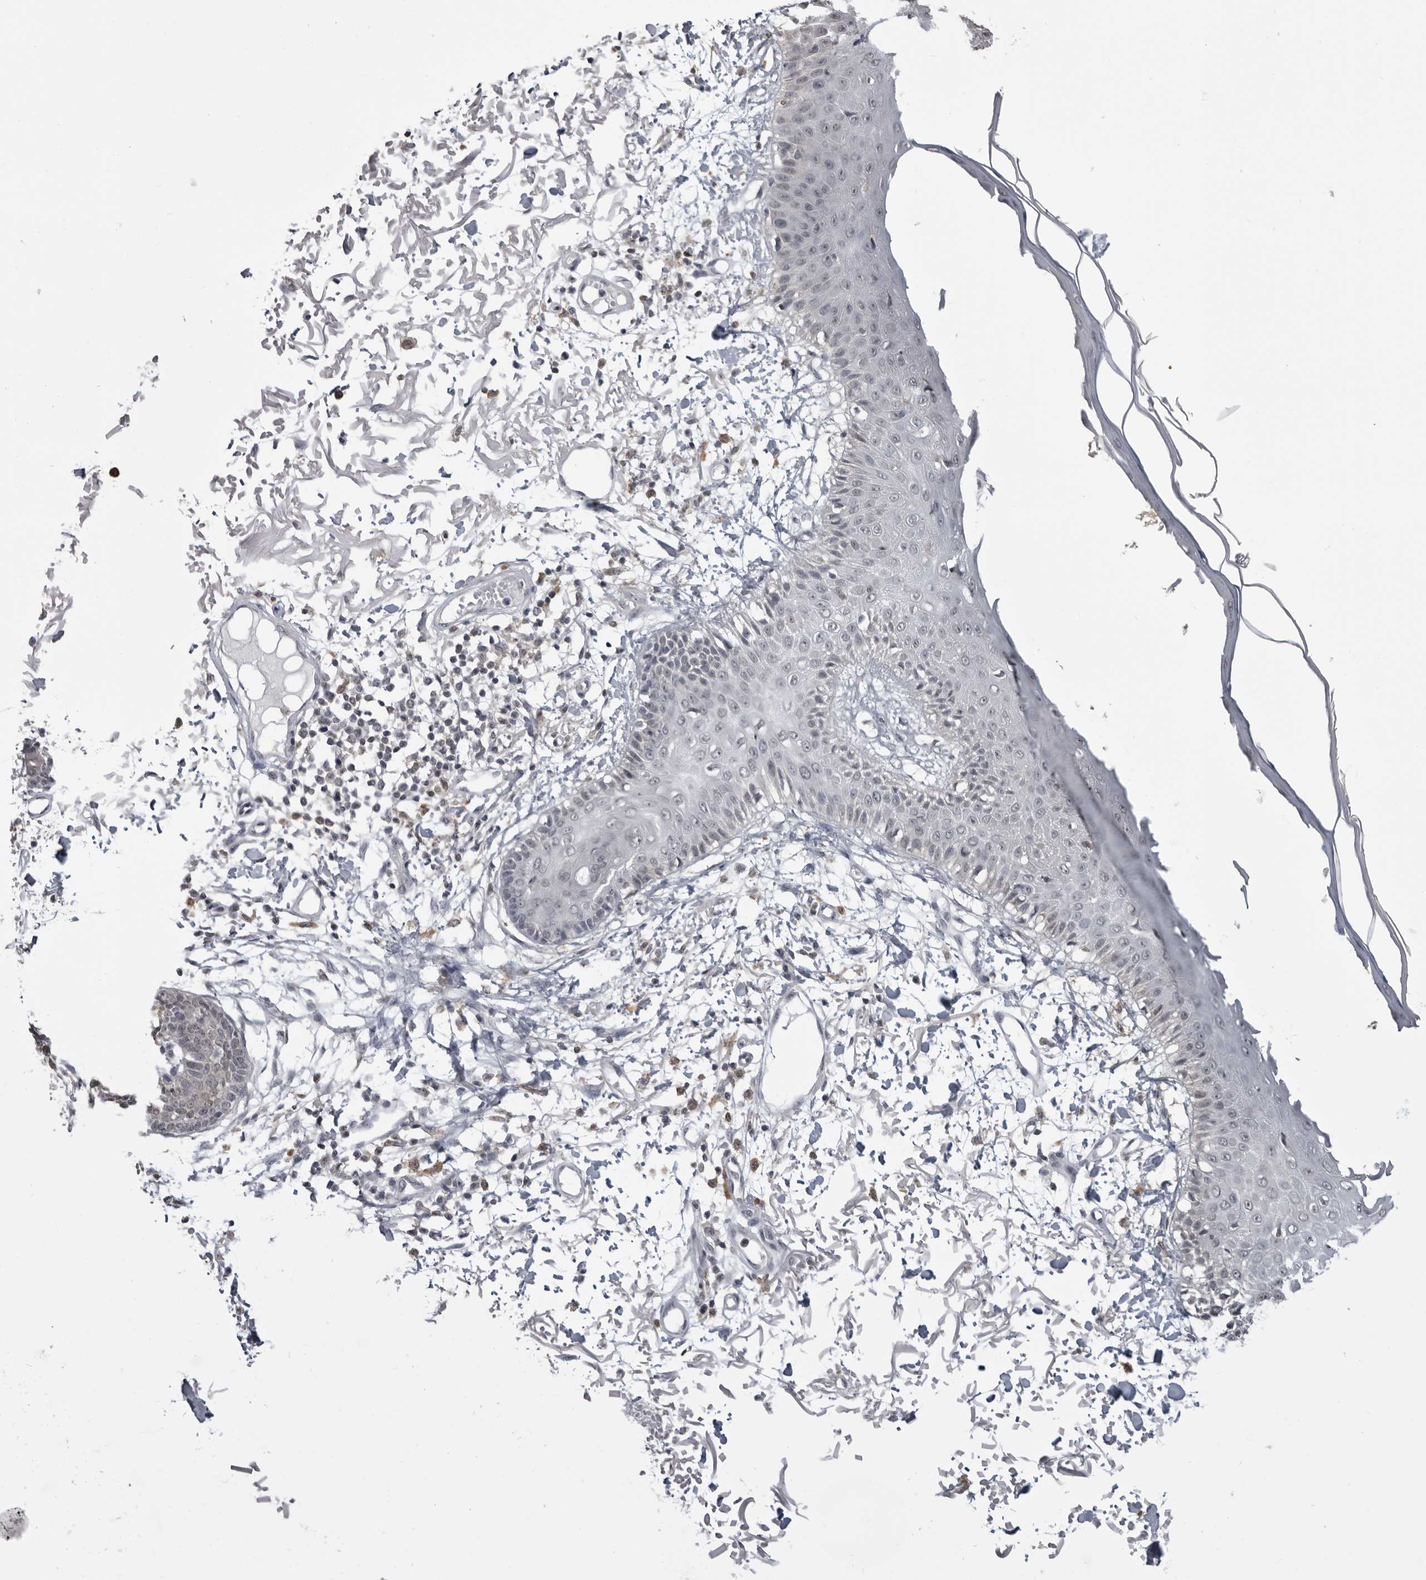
{"staining": {"intensity": "negative", "quantity": "none", "location": "none"}, "tissue": "skin", "cell_type": "Fibroblasts", "image_type": "normal", "snomed": [{"axis": "morphology", "description": "Normal tissue, NOS"}, {"axis": "morphology", "description": "Squamous cell carcinoma, NOS"}, {"axis": "topography", "description": "Skin"}, {"axis": "topography", "description": "Peripheral nerve tissue"}], "caption": "Fibroblasts show no significant staining in benign skin. (Stains: DAB immunohistochemistry (IHC) with hematoxylin counter stain, Microscopy: brightfield microscopy at high magnification).", "gene": "PDCL3", "patient": {"sex": "male", "age": 83}}